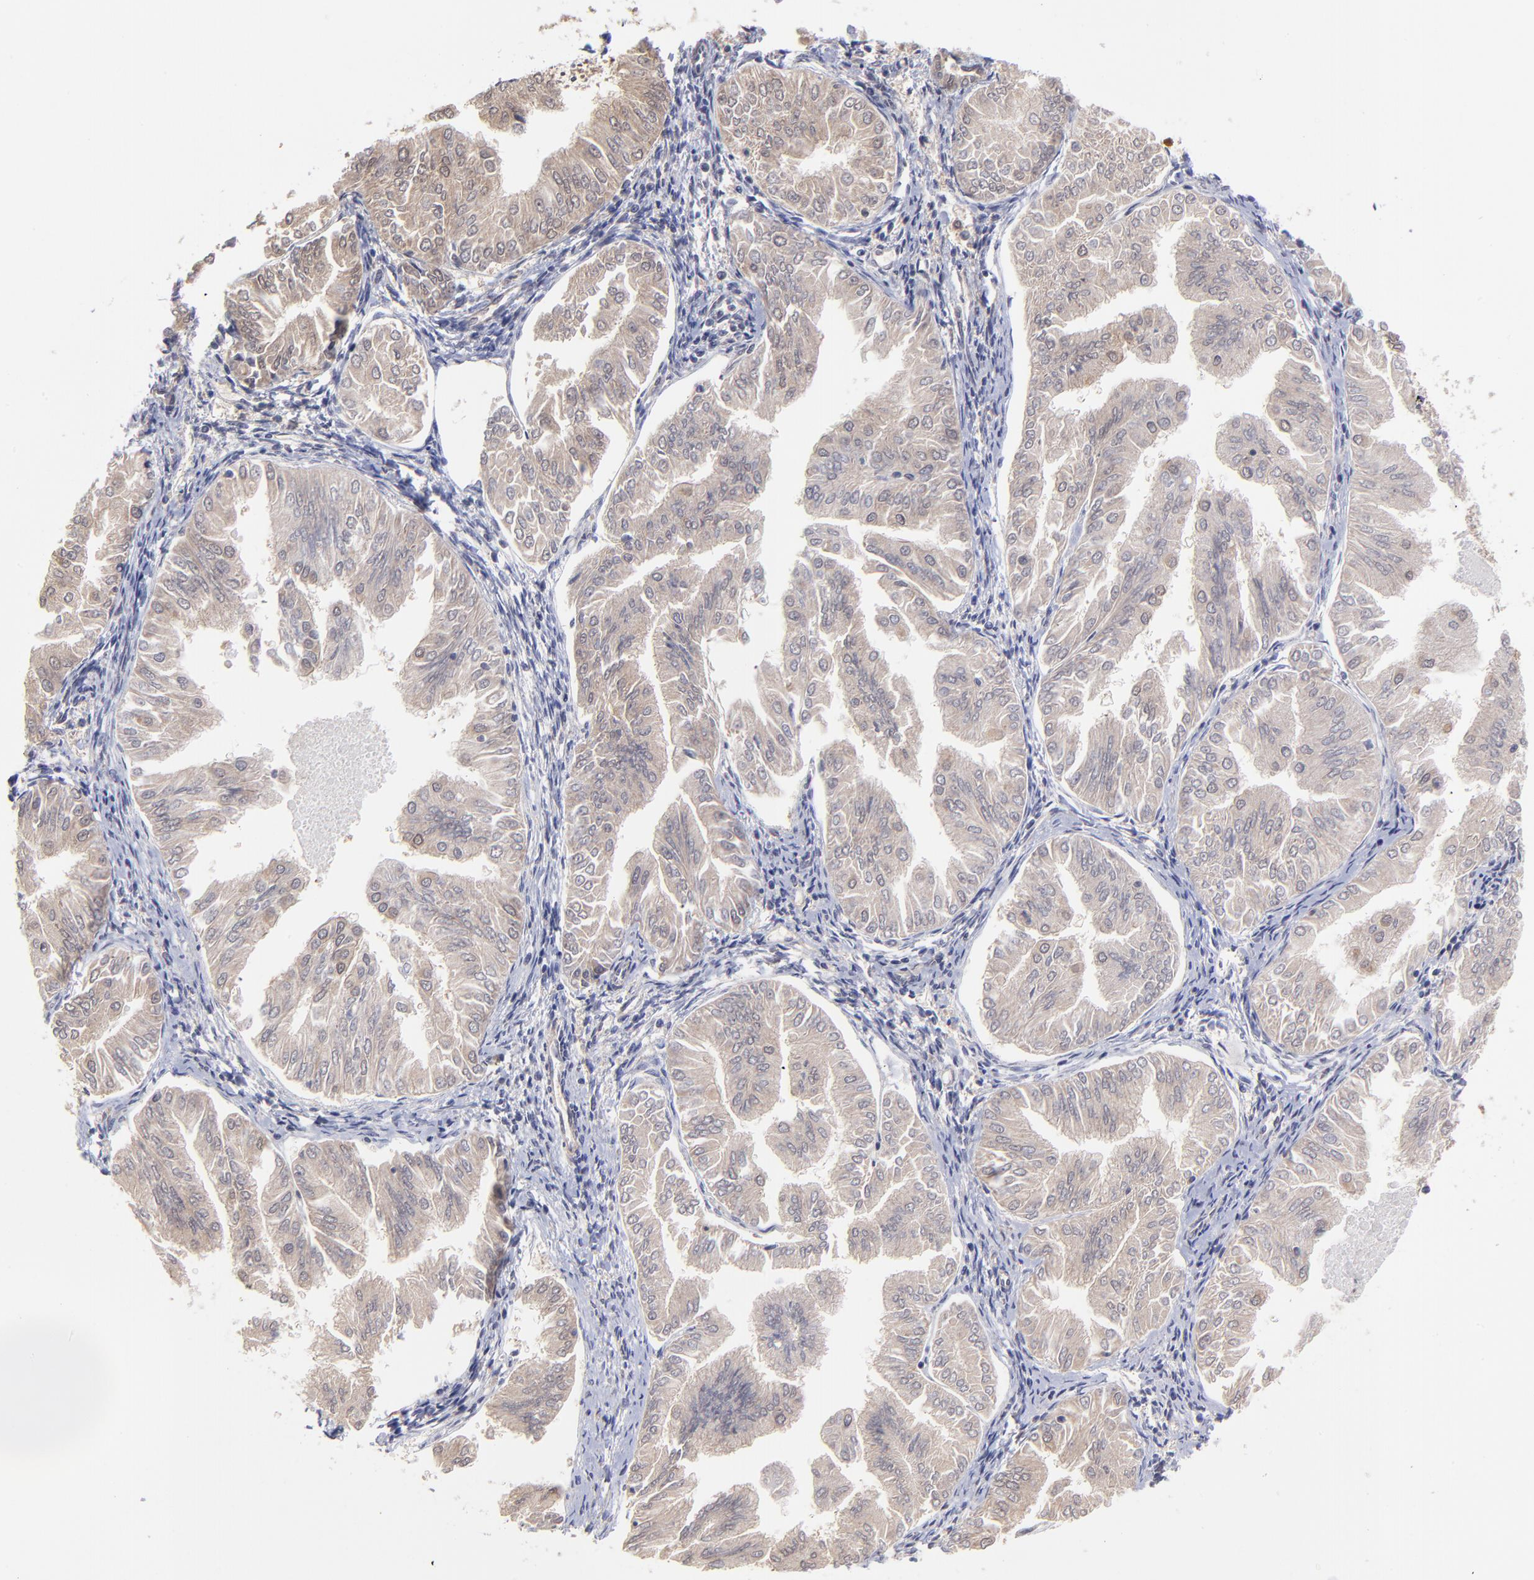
{"staining": {"intensity": "weak", "quantity": ">75%", "location": "cytoplasmic/membranous"}, "tissue": "endometrial cancer", "cell_type": "Tumor cells", "image_type": "cancer", "snomed": [{"axis": "morphology", "description": "Adenocarcinoma, NOS"}, {"axis": "topography", "description": "Endometrium"}], "caption": "IHC histopathology image of human endometrial cancer (adenocarcinoma) stained for a protein (brown), which demonstrates low levels of weak cytoplasmic/membranous positivity in about >75% of tumor cells.", "gene": "UBE2E3", "patient": {"sex": "female", "age": 53}}